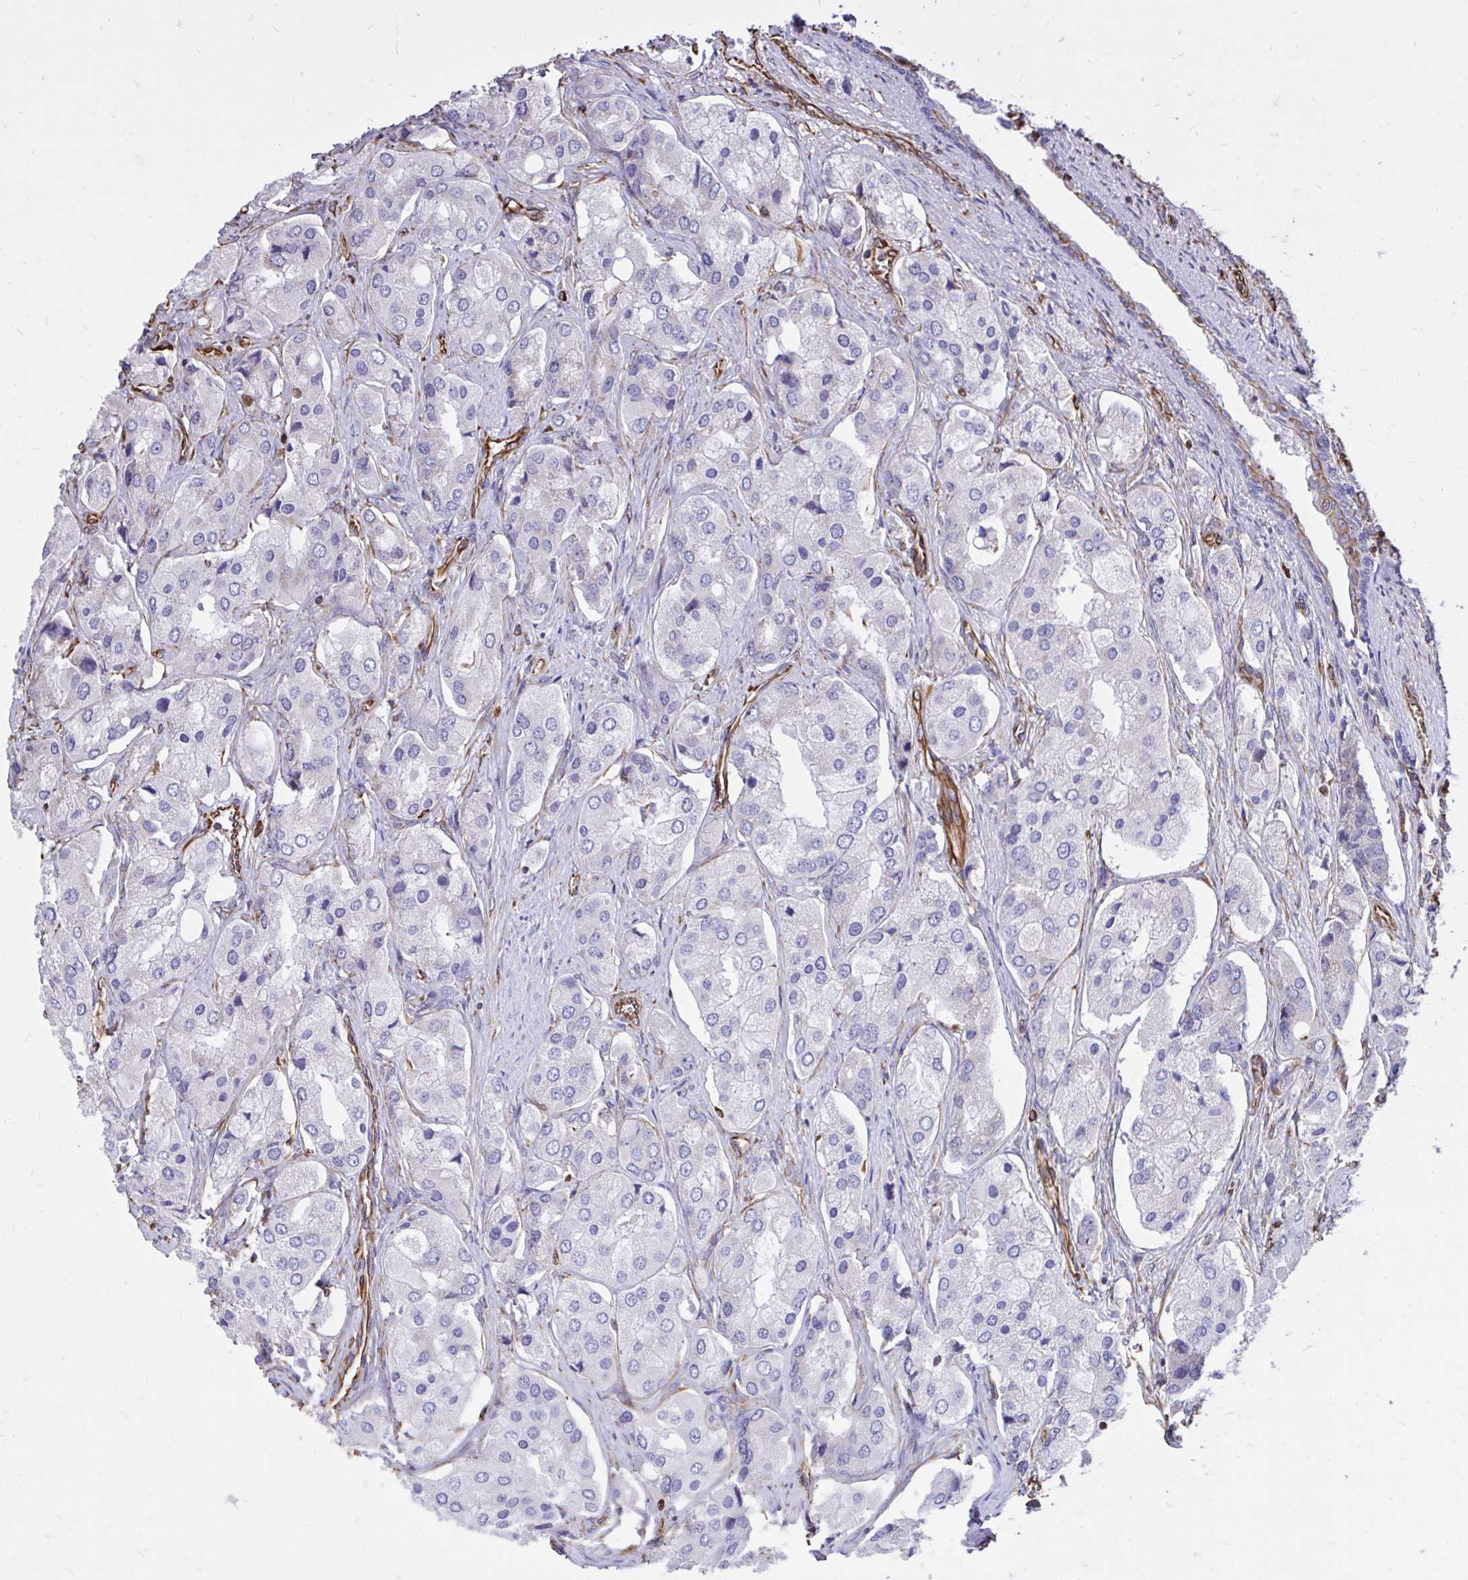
{"staining": {"intensity": "negative", "quantity": "none", "location": "none"}, "tissue": "prostate cancer", "cell_type": "Tumor cells", "image_type": "cancer", "snomed": [{"axis": "morphology", "description": "Adenocarcinoma, Low grade"}, {"axis": "topography", "description": "Prostate"}], "caption": "There is no significant staining in tumor cells of adenocarcinoma (low-grade) (prostate).", "gene": "RNF103", "patient": {"sex": "male", "age": 69}}